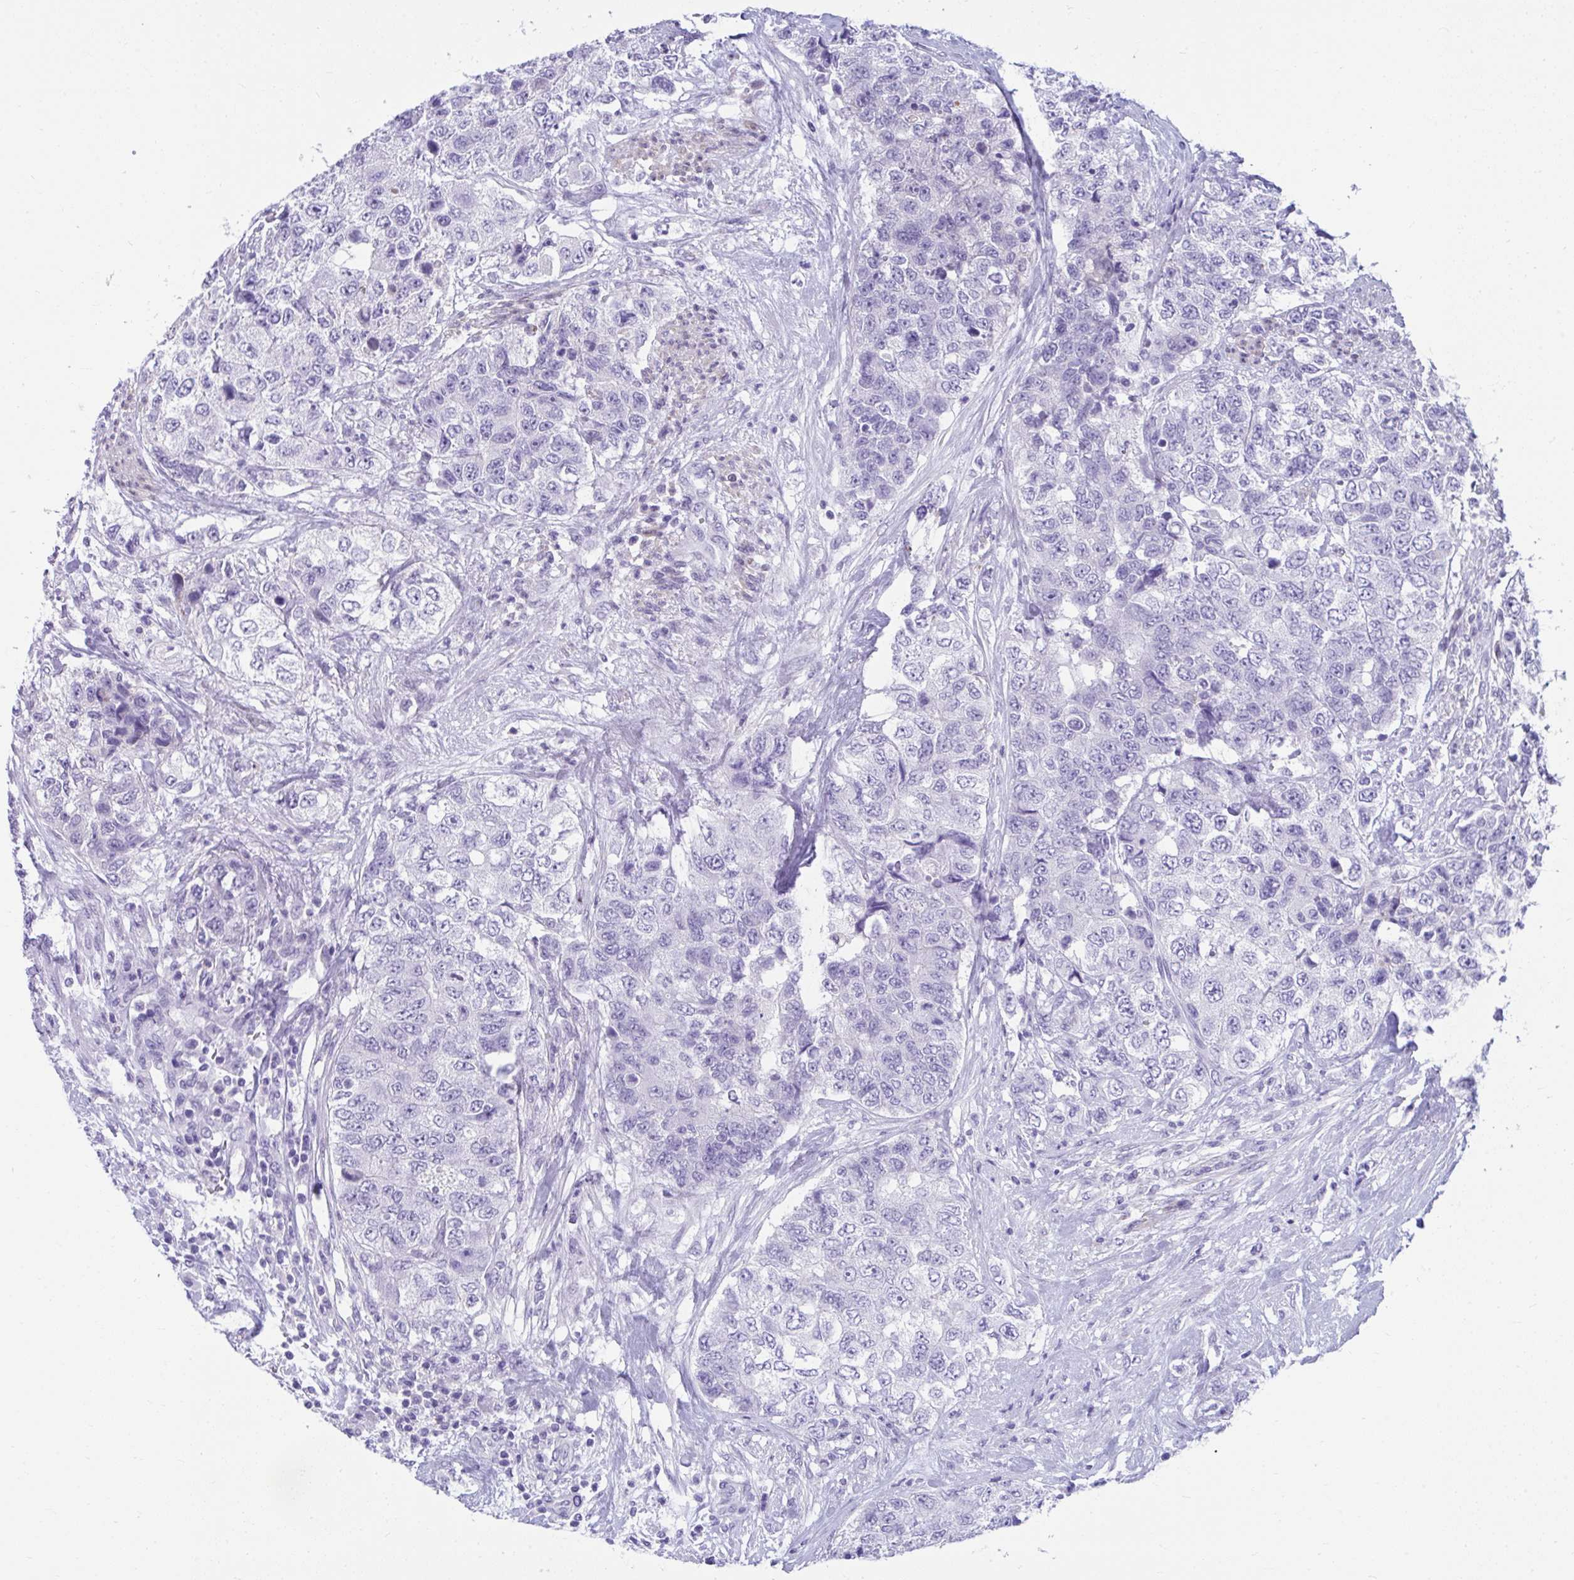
{"staining": {"intensity": "negative", "quantity": "none", "location": "none"}, "tissue": "urothelial cancer", "cell_type": "Tumor cells", "image_type": "cancer", "snomed": [{"axis": "morphology", "description": "Urothelial carcinoma, High grade"}, {"axis": "topography", "description": "Urinary bladder"}], "caption": "Immunohistochemistry of urothelial carcinoma (high-grade) reveals no positivity in tumor cells. Brightfield microscopy of IHC stained with DAB (3,3'-diaminobenzidine) (brown) and hematoxylin (blue), captured at high magnification.", "gene": "ISL1", "patient": {"sex": "female", "age": 78}}